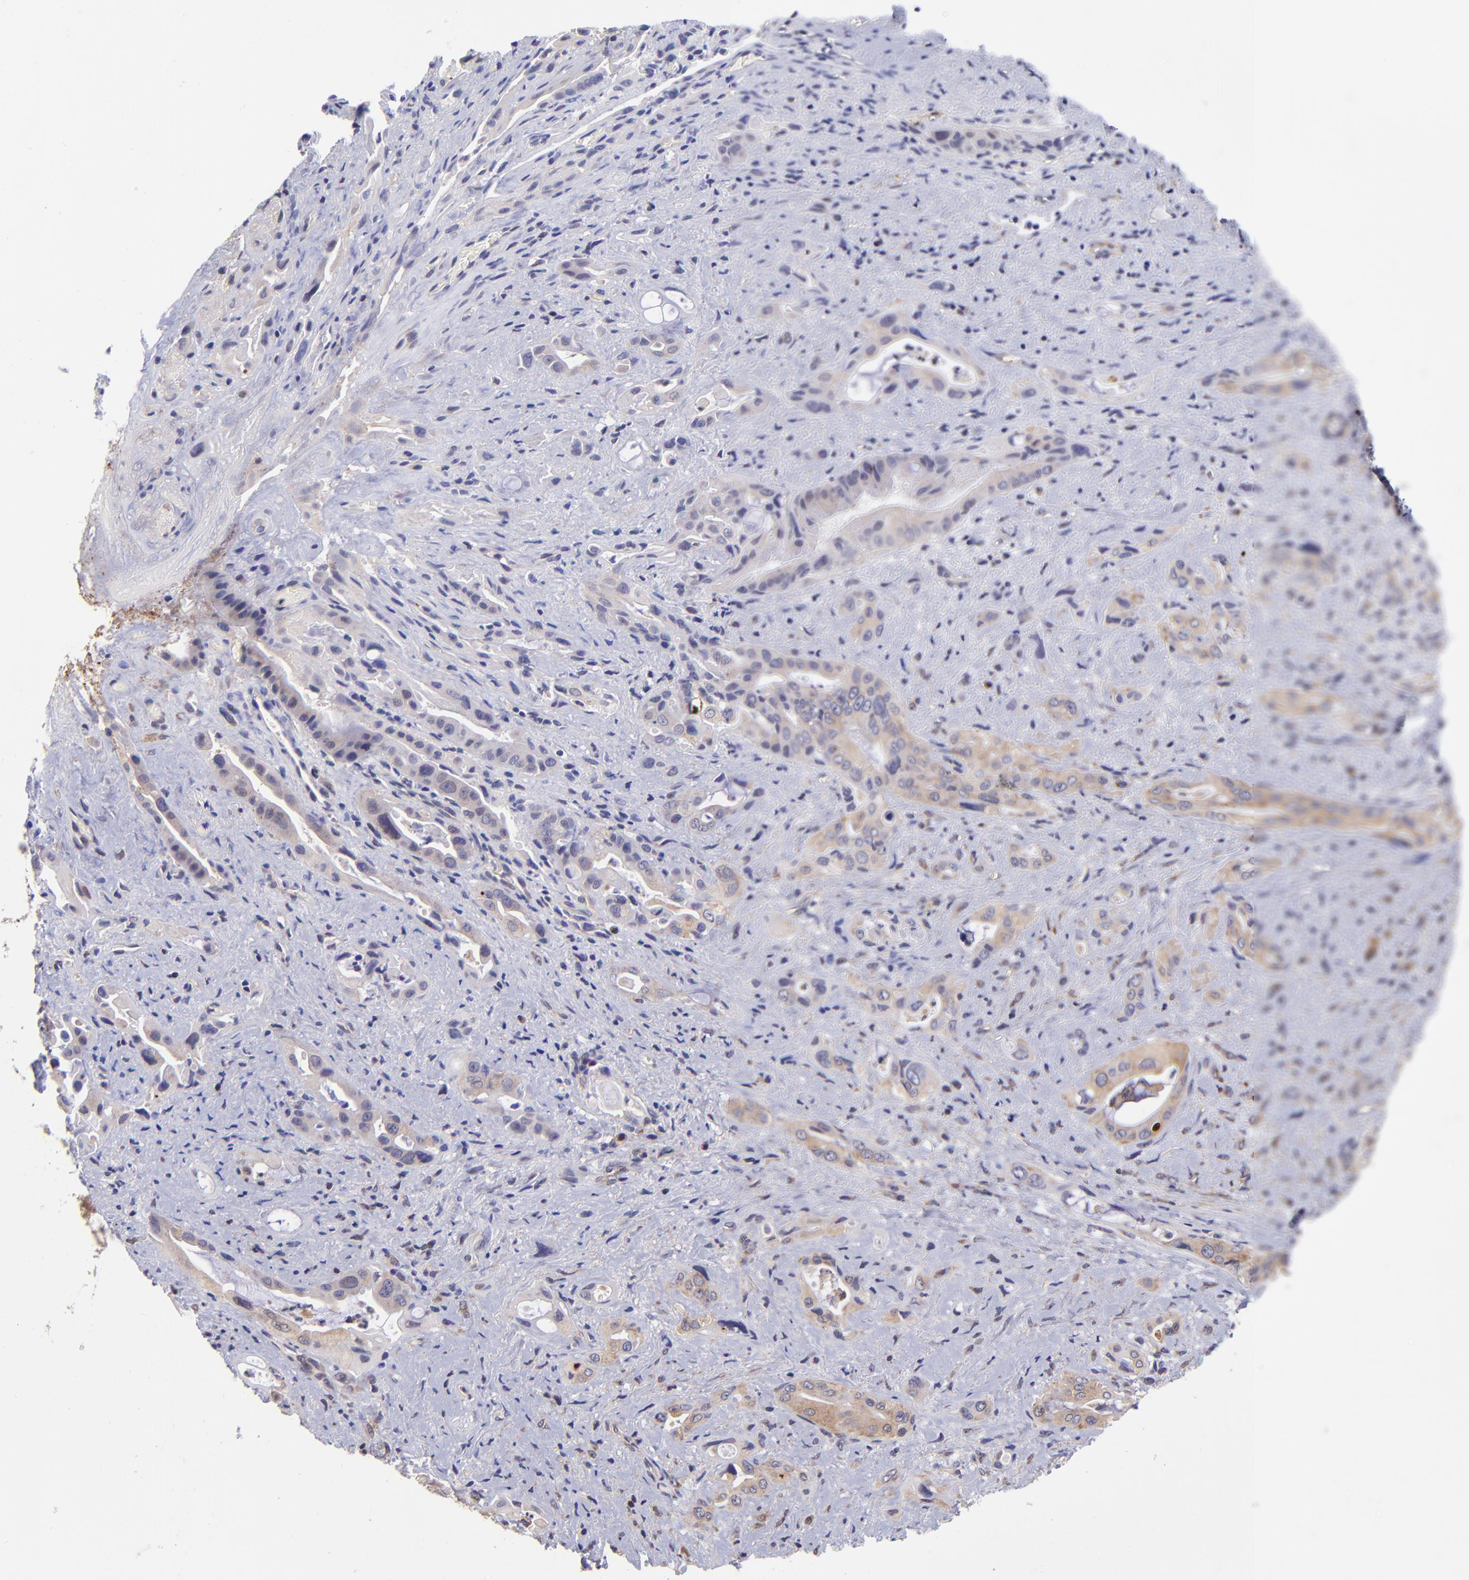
{"staining": {"intensity": "moderate", "quantity": ">75%", "location": "cytoplasmic/membranous"}, "tissue": "pancreatic cancer", "cell_type": "Tumor cells", "image_type": "cancer", "snomed": [{"axis": "morphology", "description": "Adenocarcinoma, NOS"}, {"axis": "topography", "description": "Pancreas"}], "caption": "Pancreatic adenocarcinoma stained for a protein reveals moderate cytoplasmic/membranous positivity in tumor cells.", "gene": "NSF", "patient": {"sex": "male", "age": 77}}